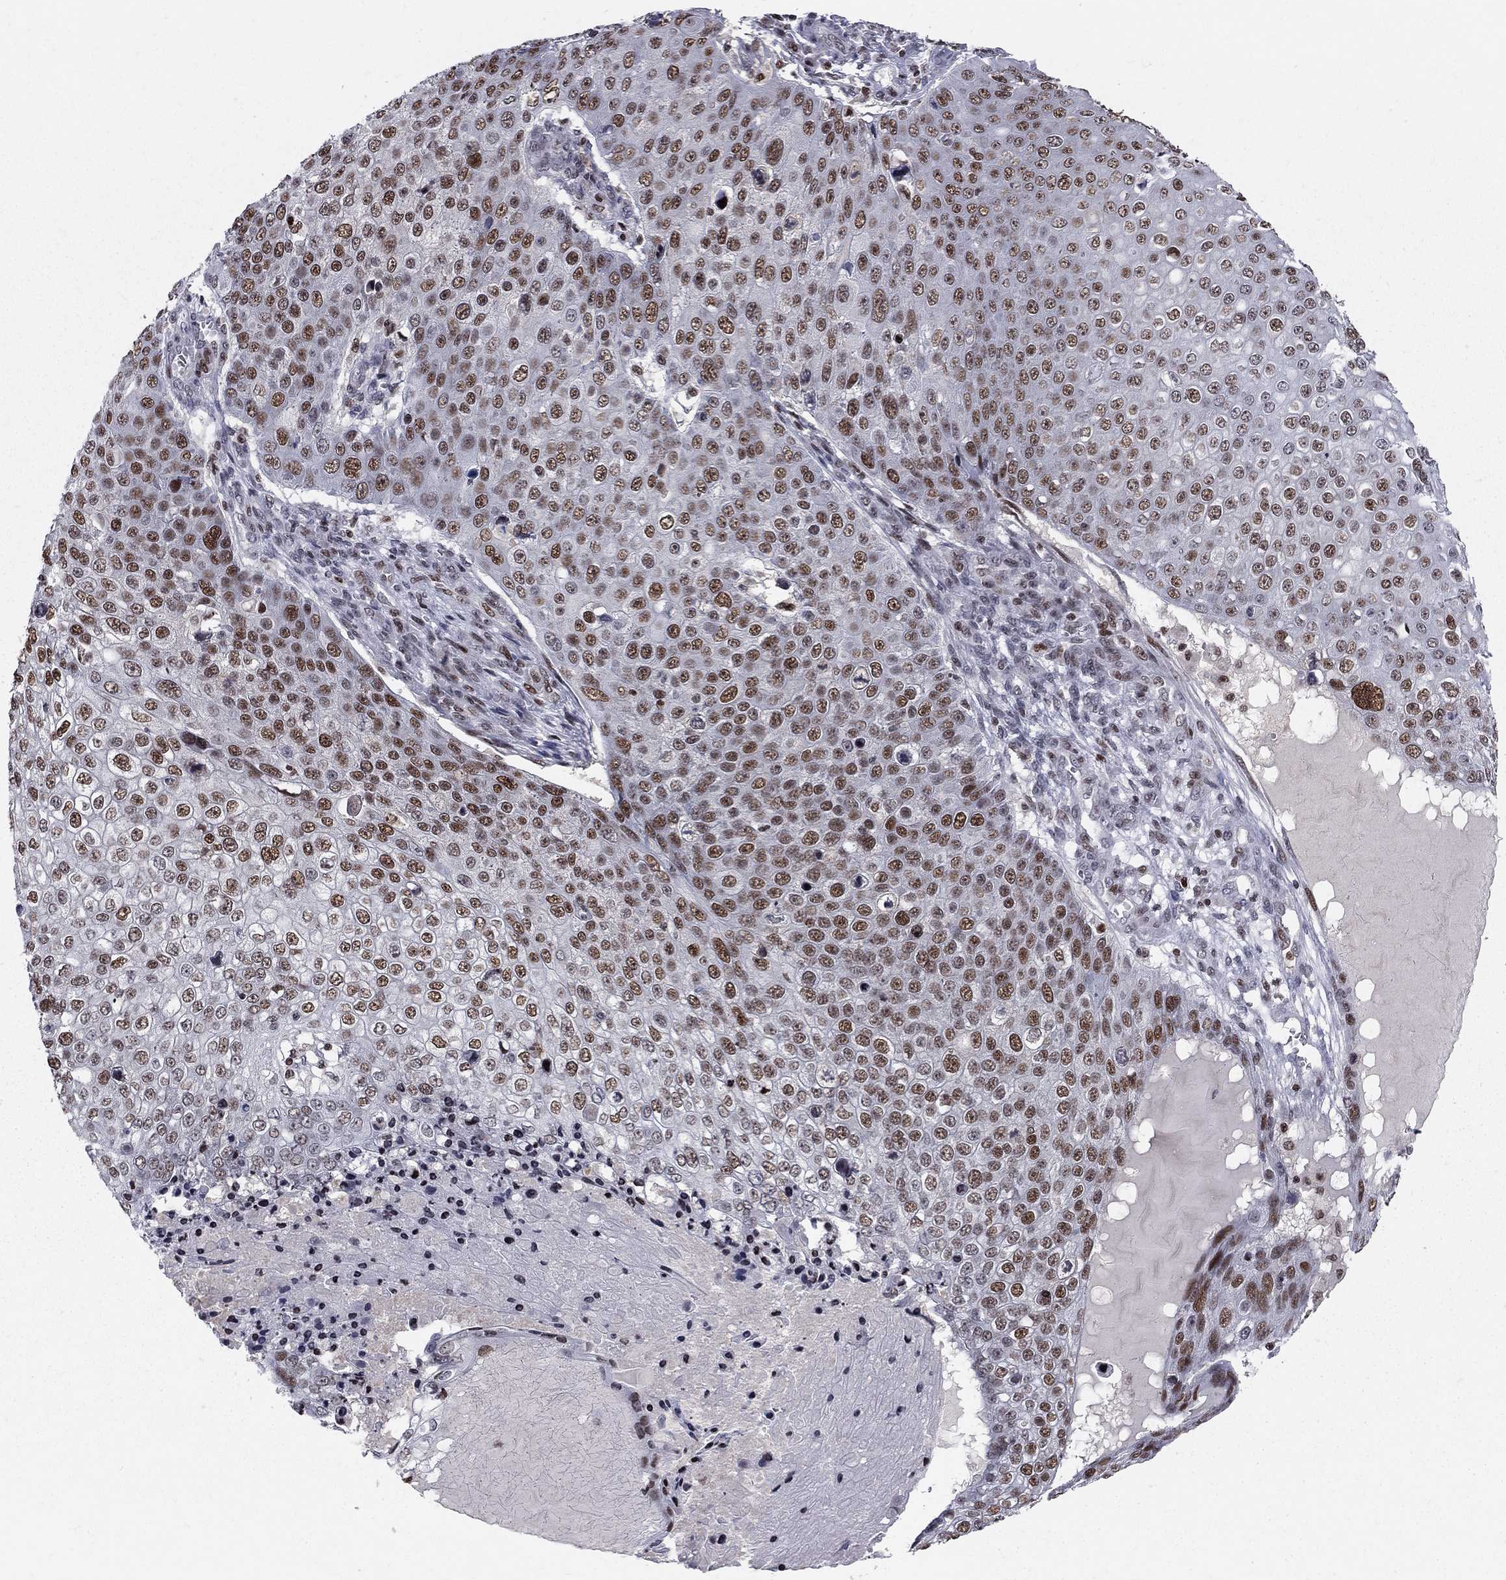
{"staining": {"intensity": "strong", "quantity": ">75%", "location": "nuclear"}, "tissue": "skin cancer", "cell_type": "Tumor cells", "image_type": "cancer", "snomed": [{"axis": "morphology", "description": "Squamous cell carcinoma, NOS"}, {"axis": "topography", "description": "Skin"}], "caption": "Immunohistochemistry (IHC) micrograph of skin squamous cell carcinoma stained for a protein (brown), which shows high levels of strong nuclear expression in approximately >75% of tumor cells.", "gene": "RNASEH2C", "patient": {"sex": "male", "age": 71}}